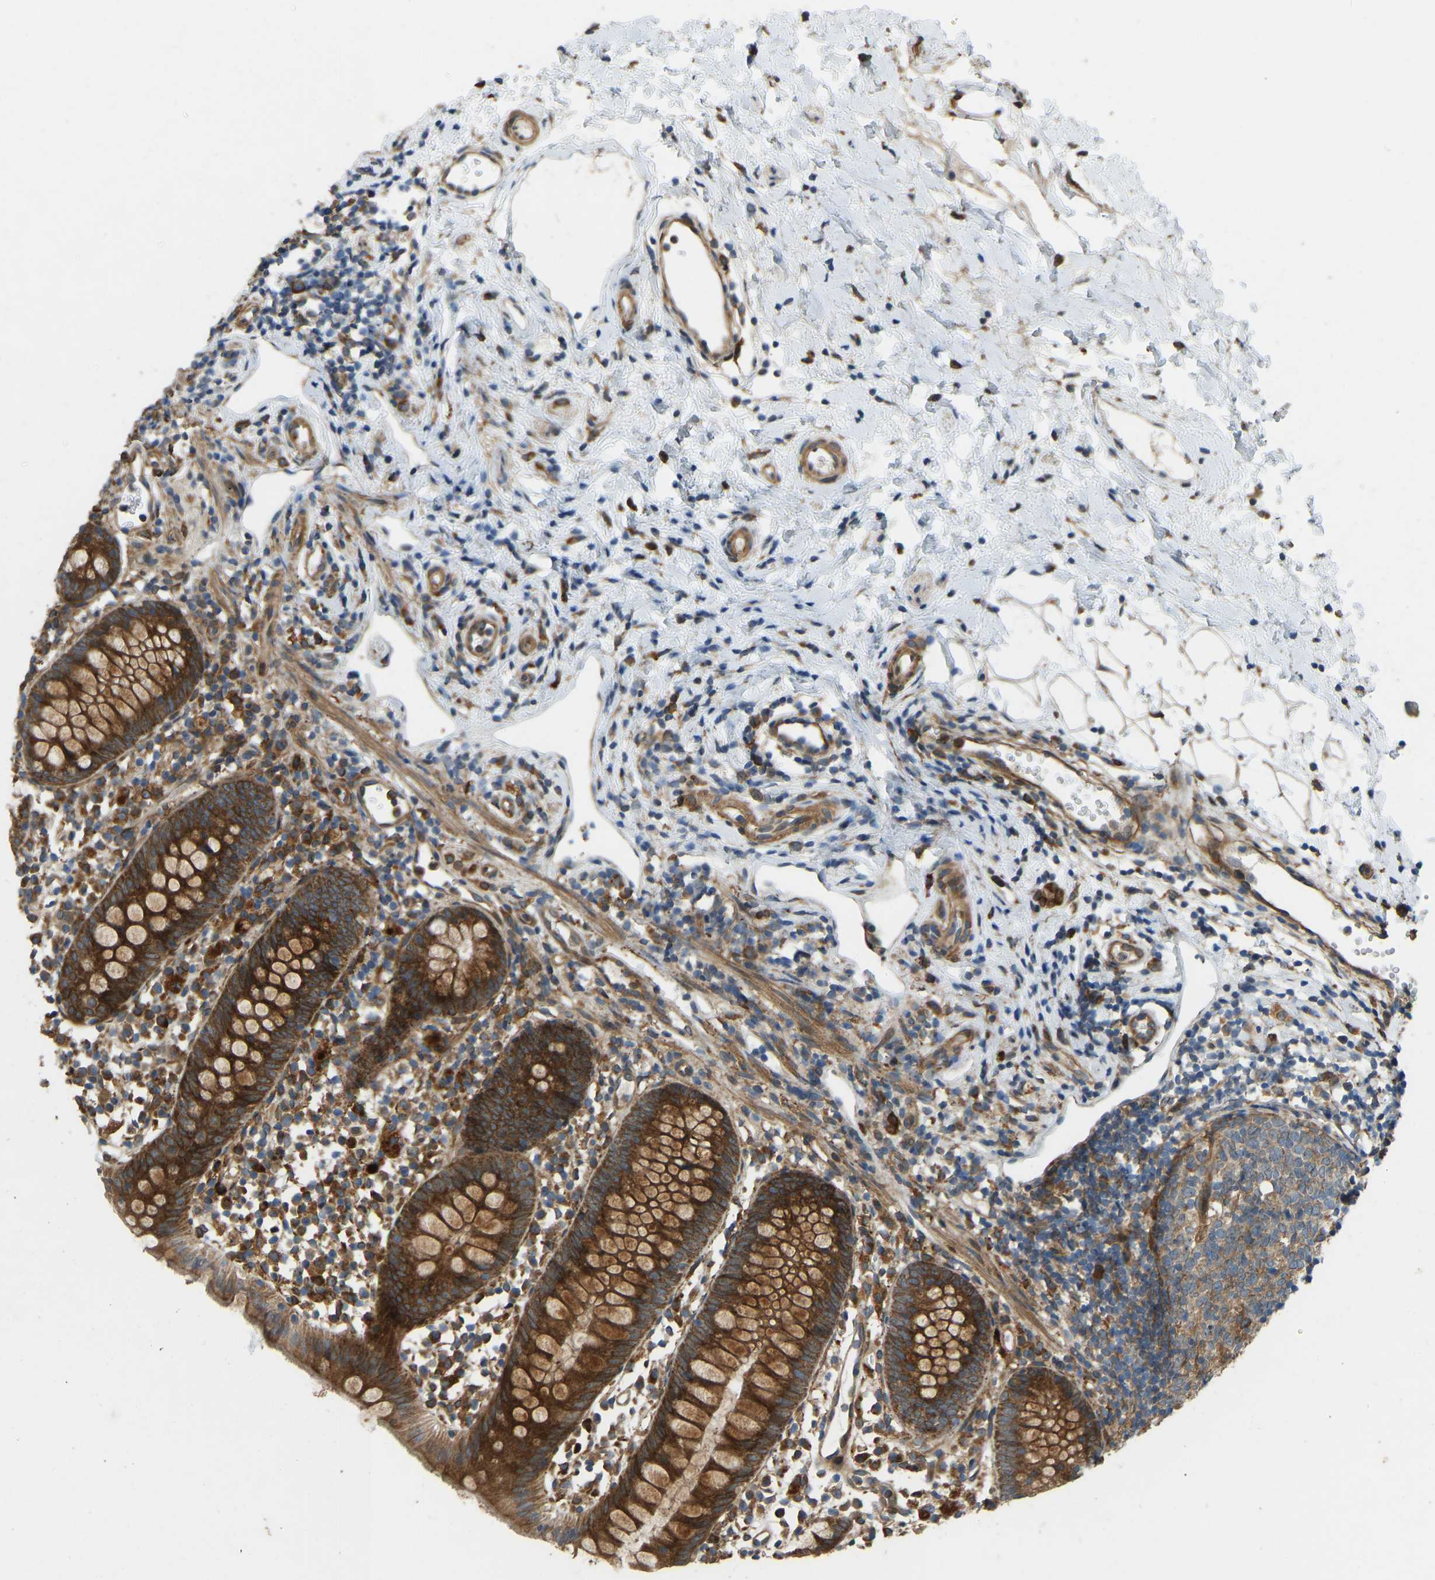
{"staining": {"intensity": "strong", "quantity": ">75%", "location": "cytoplasmic/membranous"}, "tissue": "appendix", "cell_type": "Glandular cells", "image_type": "normal", "snomed": [{"axis": "morphology", "description": "Normal tissue, NOS"}, {"axis": "topography", "description": "Appendix"}], "caption": "DAB (3,3'-diaminobenzidine) immunohistochemical staining of normal human appendix demonstrates strong cytoplasmic/membranous protein positivity in about >75% of glandular cells. The protein of interest is stained brown, and the nuclei are stained in blue (DAB IHC with brightfield microscopy, high magnification).", "gene": "OS9", "patient": {"sex": "female", "age": 20}}